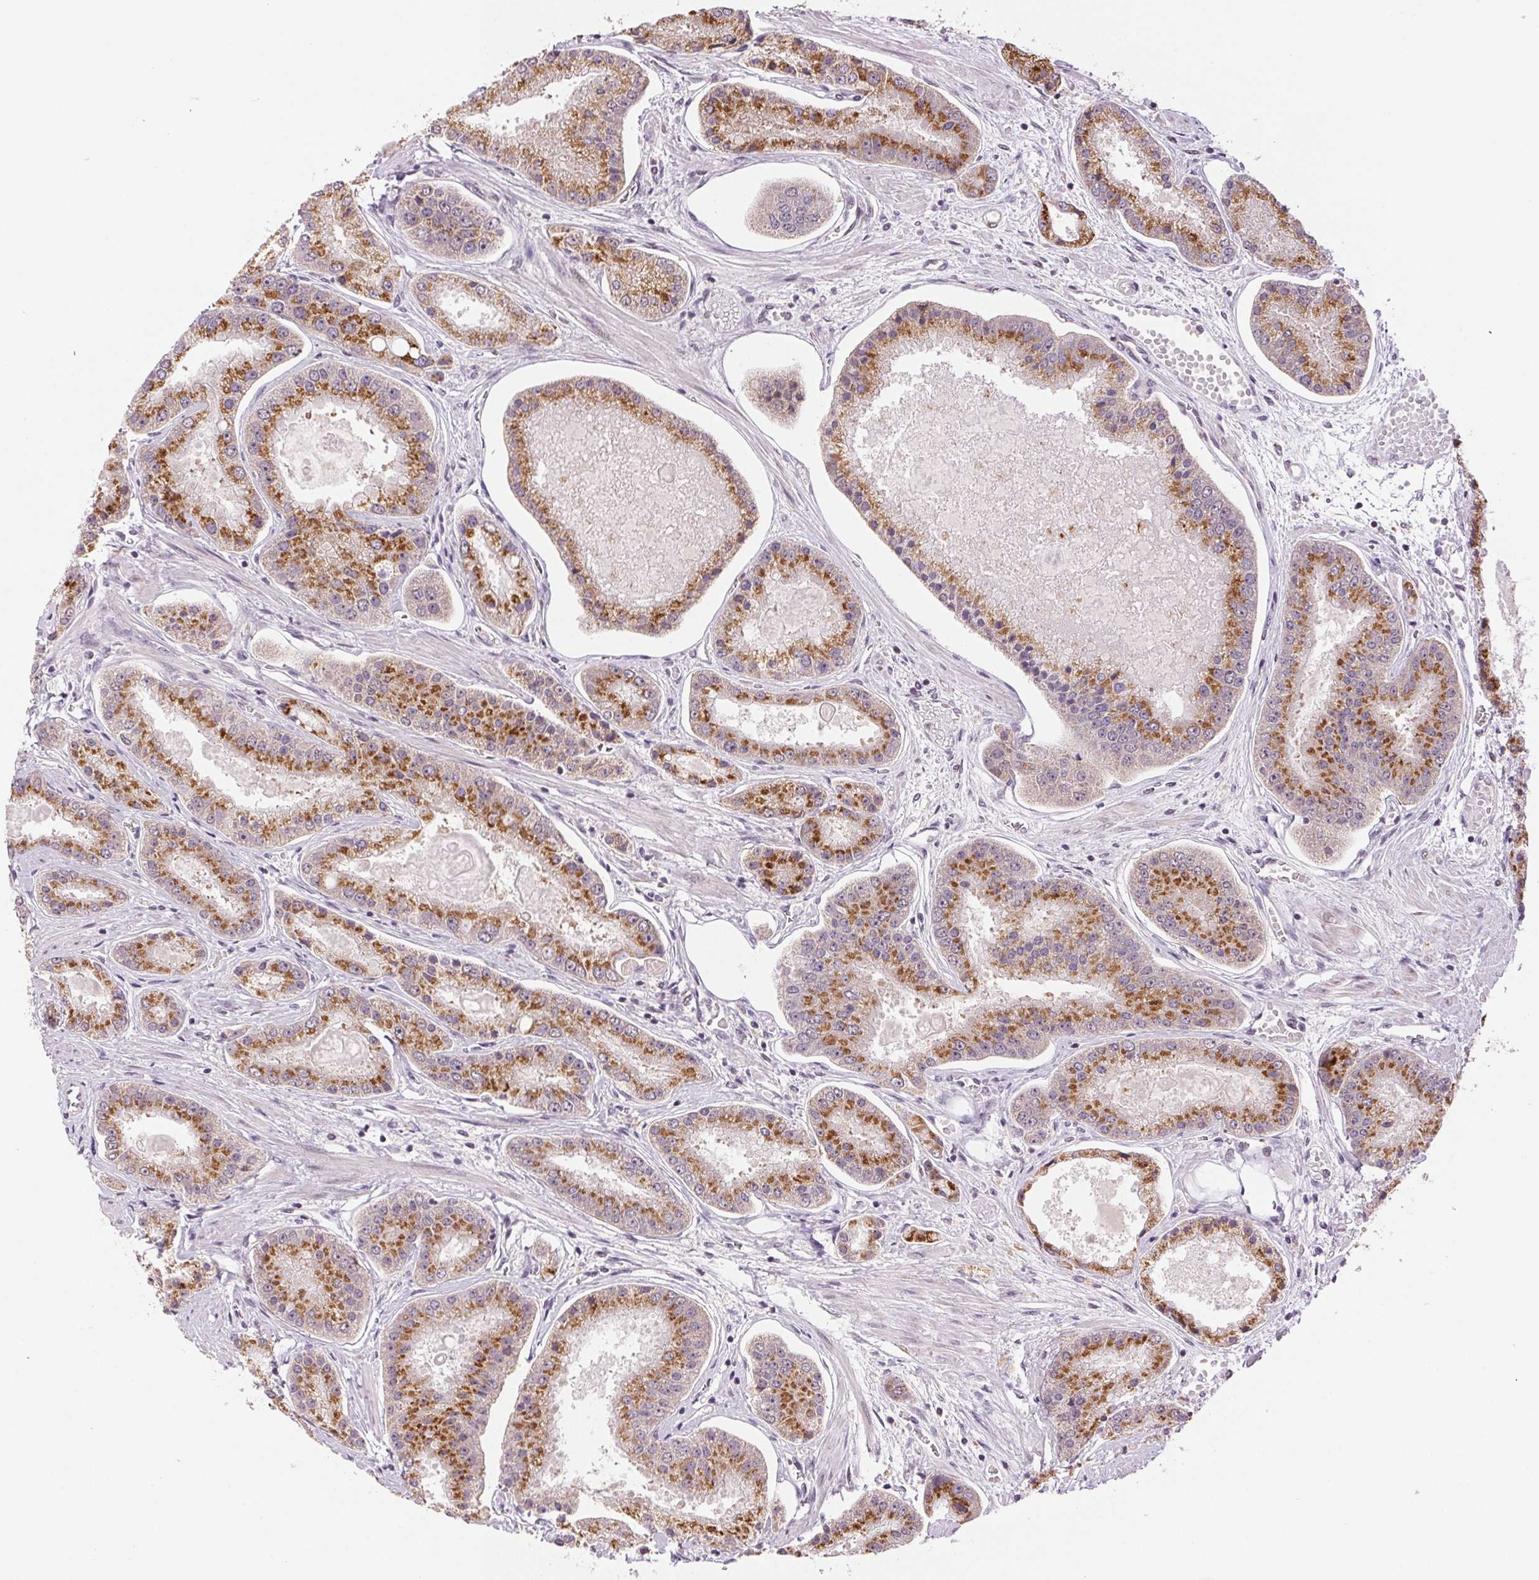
{"staining": {"intensity": "moderate", "quantity": ">75%", "location": "cytoplasmic/membranous"}, "tissue": "prostate cancer", "cell_type": "Tumor cells", "image_type": "cancer", "snomed": [{"axis": "morphology", "description": "Adenocarcinoma, High grade"}, {"axis": "topography", "description": "Prostate"}], "caption": "Human prostate adenocarcinoma (high-grade) stained for a protein (brown) reveals moderate cytoplasmic/membranous positive positivity in approximately >75% of tumor cells.", "gene": "GRHL3", "patient": {"sex": "male", "age": 67}}